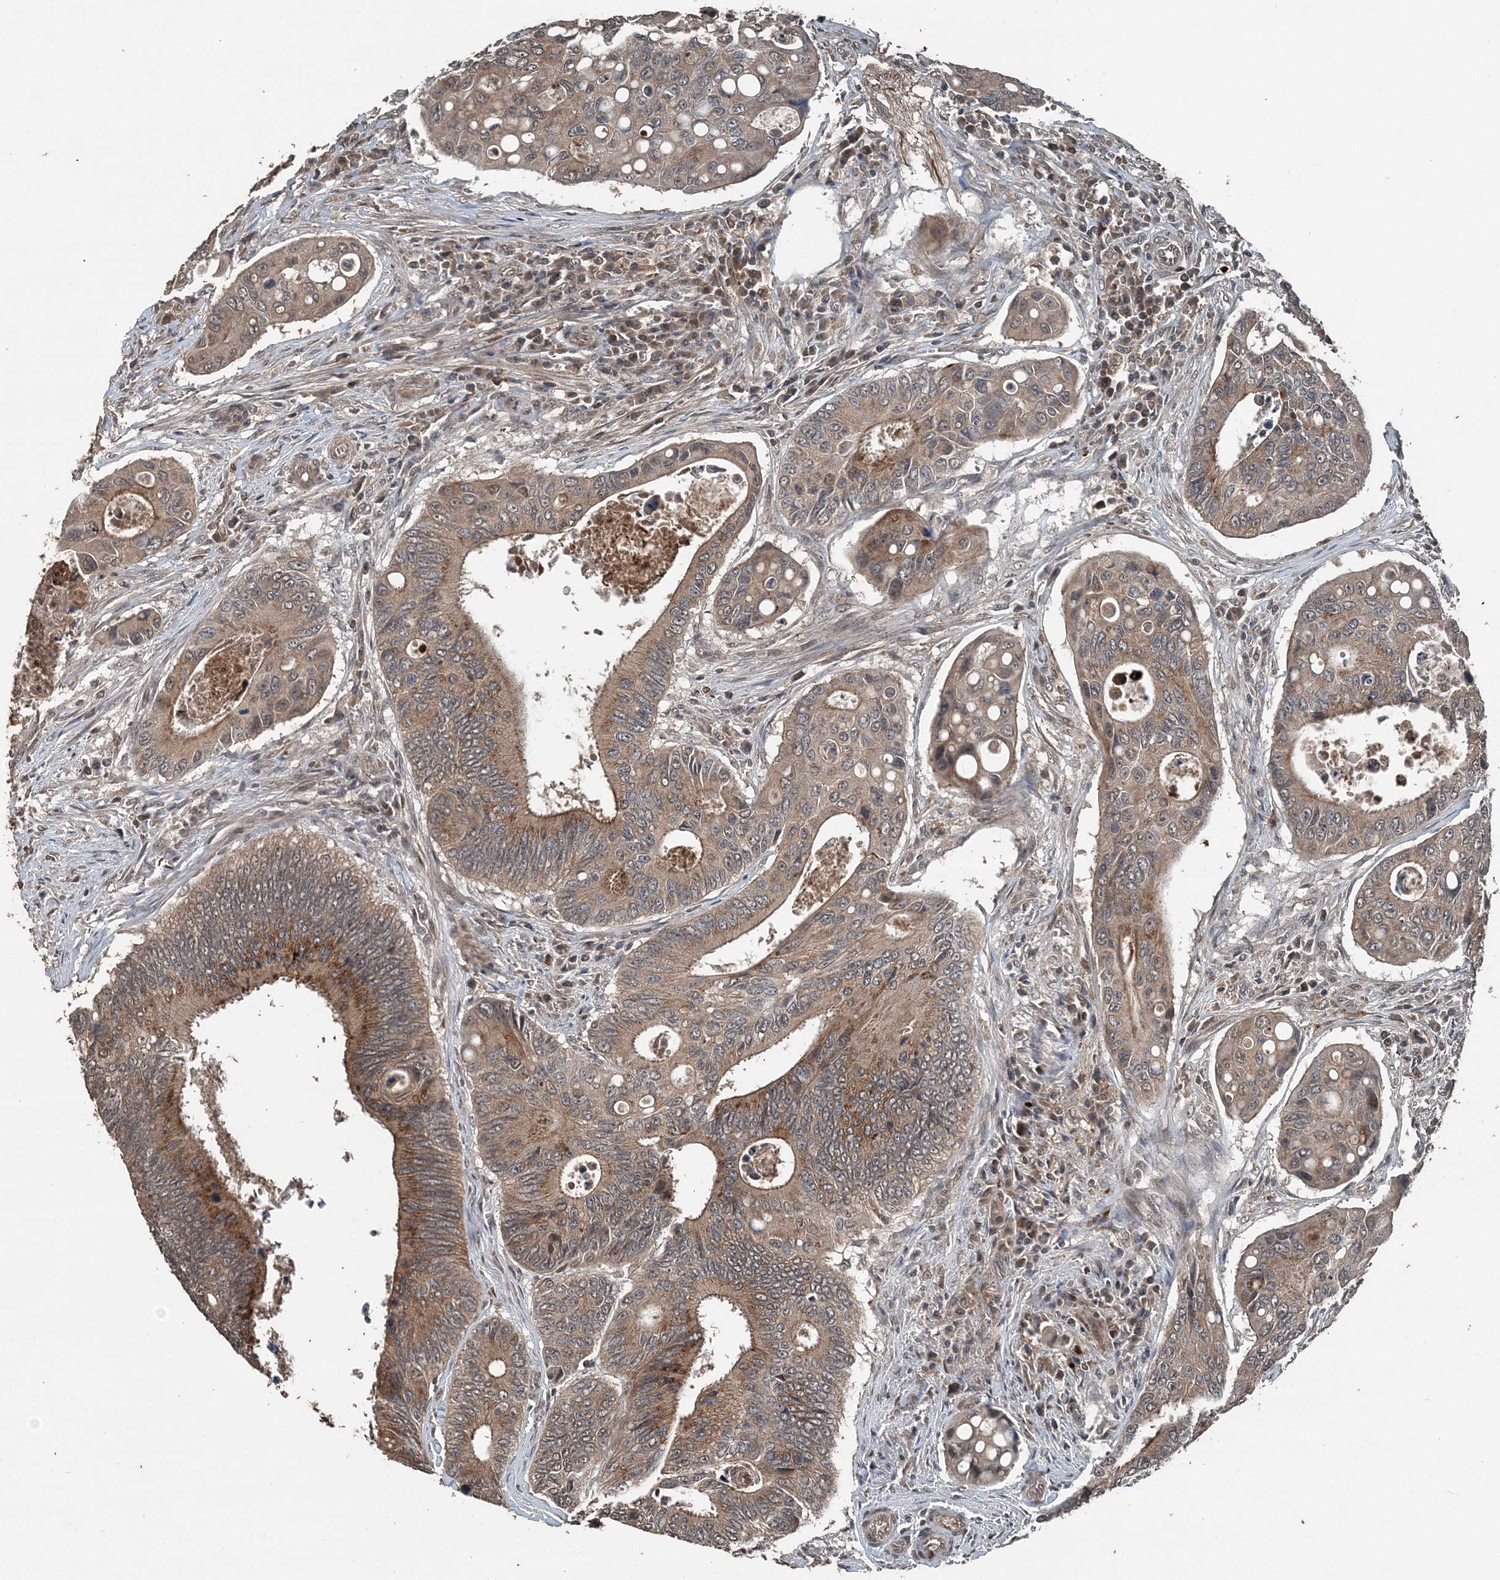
{"staining": {"intensity": "moderate", "quantity": ">75%", "location": "cytoplasmic/membranous"}, "tissue": "colorectal cancer", "cell_type": "Tumor cells", "image_type": "cancer", "snomed": [{"axis": "morphology", "description": "Inflammation, NOS"}, {"axis": "morphology", "description": "Adenocarcinoma, NOS"}, {"axis": "topography", "description": "Colon"}], "caption": "IHC micrograph of neoplastic tissue: human adenocarcinoma (colorectal) stained using IHC displays medium levels of moderate protein expression localized specifically in the cytoplasmic/membranous of tumor cells, appearing as a cytoplasmic/membranous brown color.", "gene": "CFL1", "patient": {"sex": "male", "age": 72}}